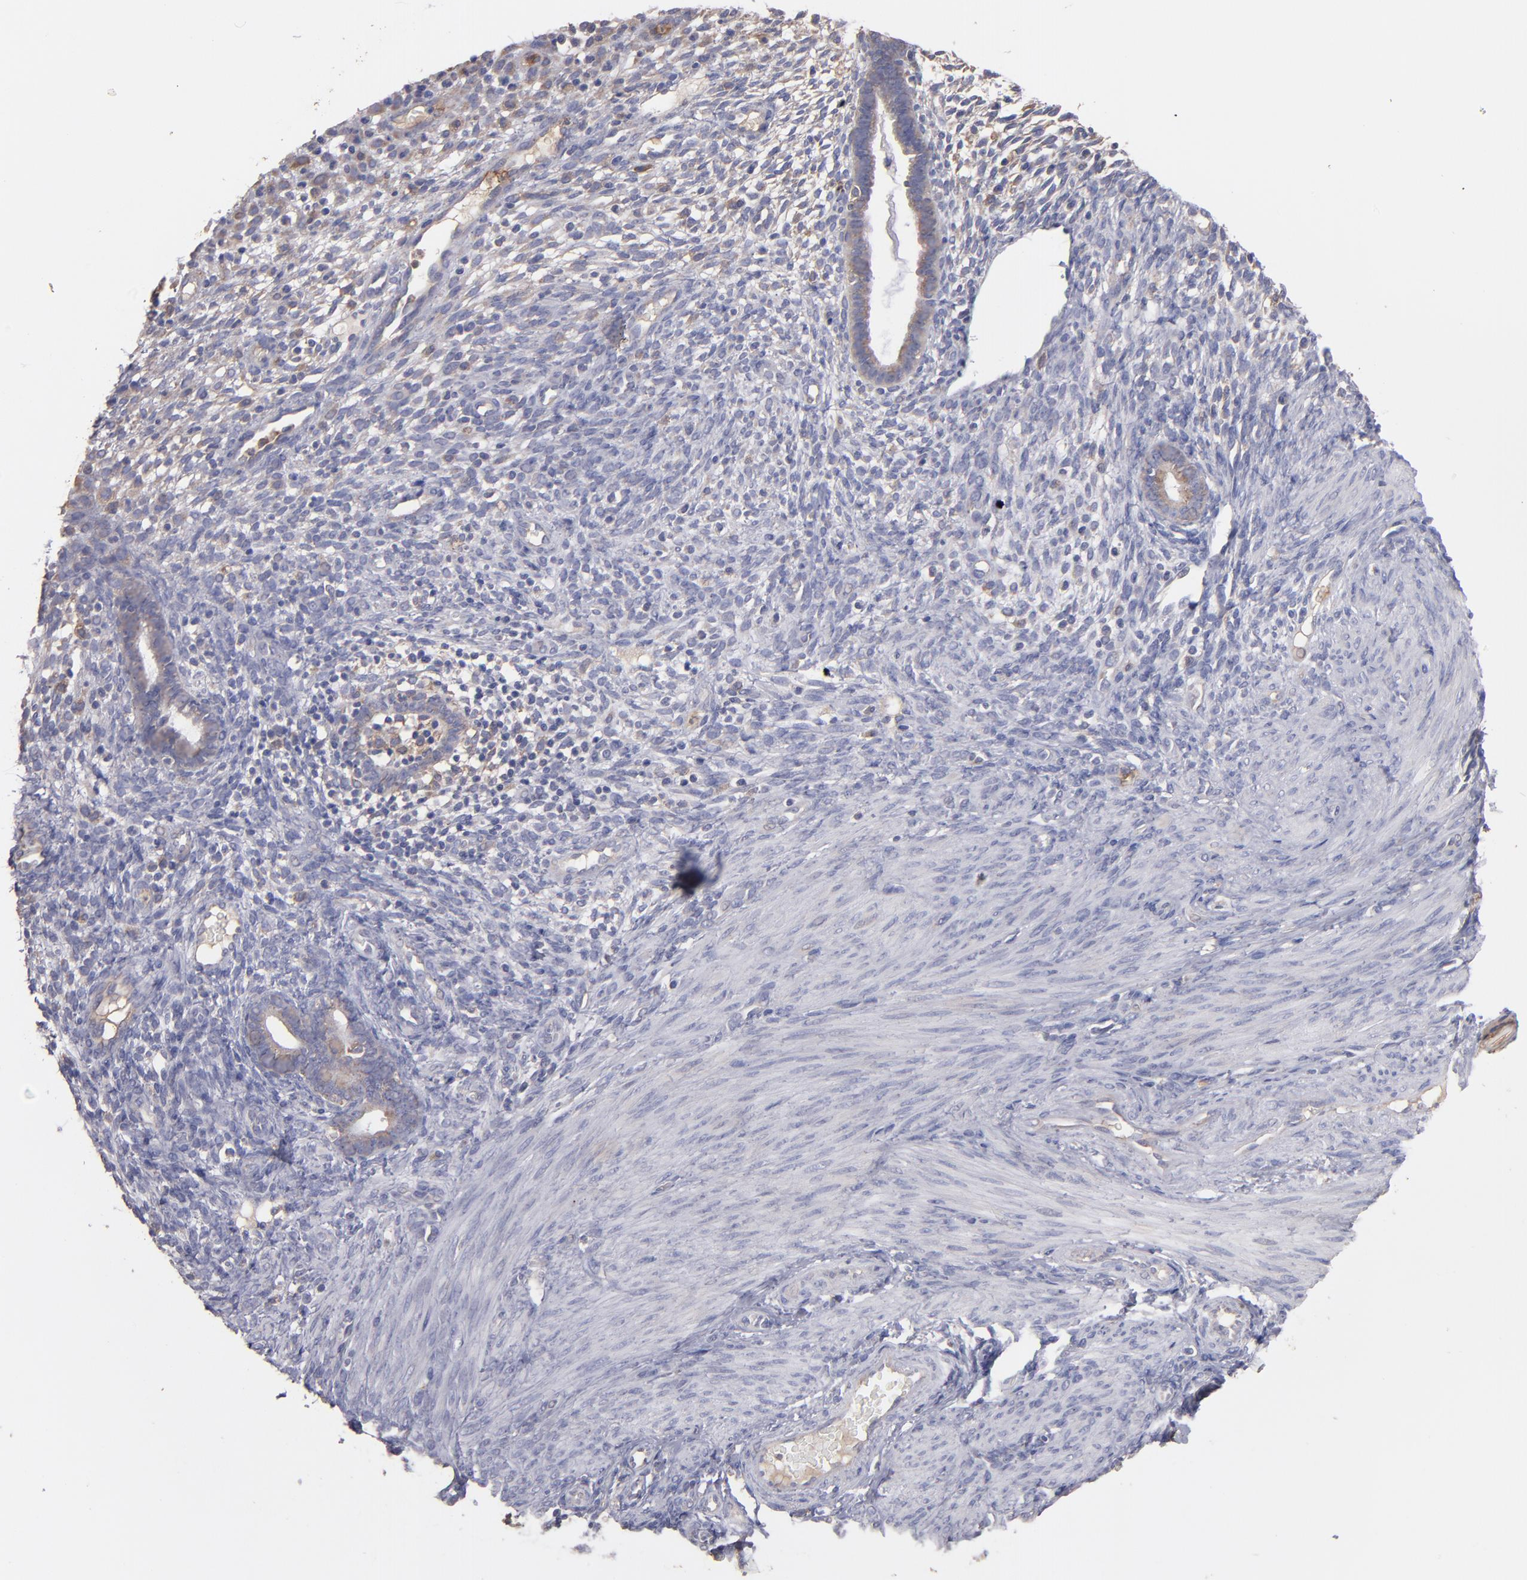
{"staining": {"intensity": "negative", "quantity": "none", "location": "none"}, "tissue": "endometrium", "cell_type": "Cells in endometrial stroma", "image_type": "normal", "snomed": [{"axis": "morphology", "description": "Normal tissue, NOS"}, {"axis": "topography", "description": "Endometrium"}], "caption": "IHC of normal endometrium reveals no staining in cells in endometrial stroma. The staining was performed using DAB to visualize the protein expression in brown, while the nuclei were stained in blue with hematoxylin (Magnification: 20x).", "gene": "NFKBIE", "patient": {"sex": "female", "age": 72}}